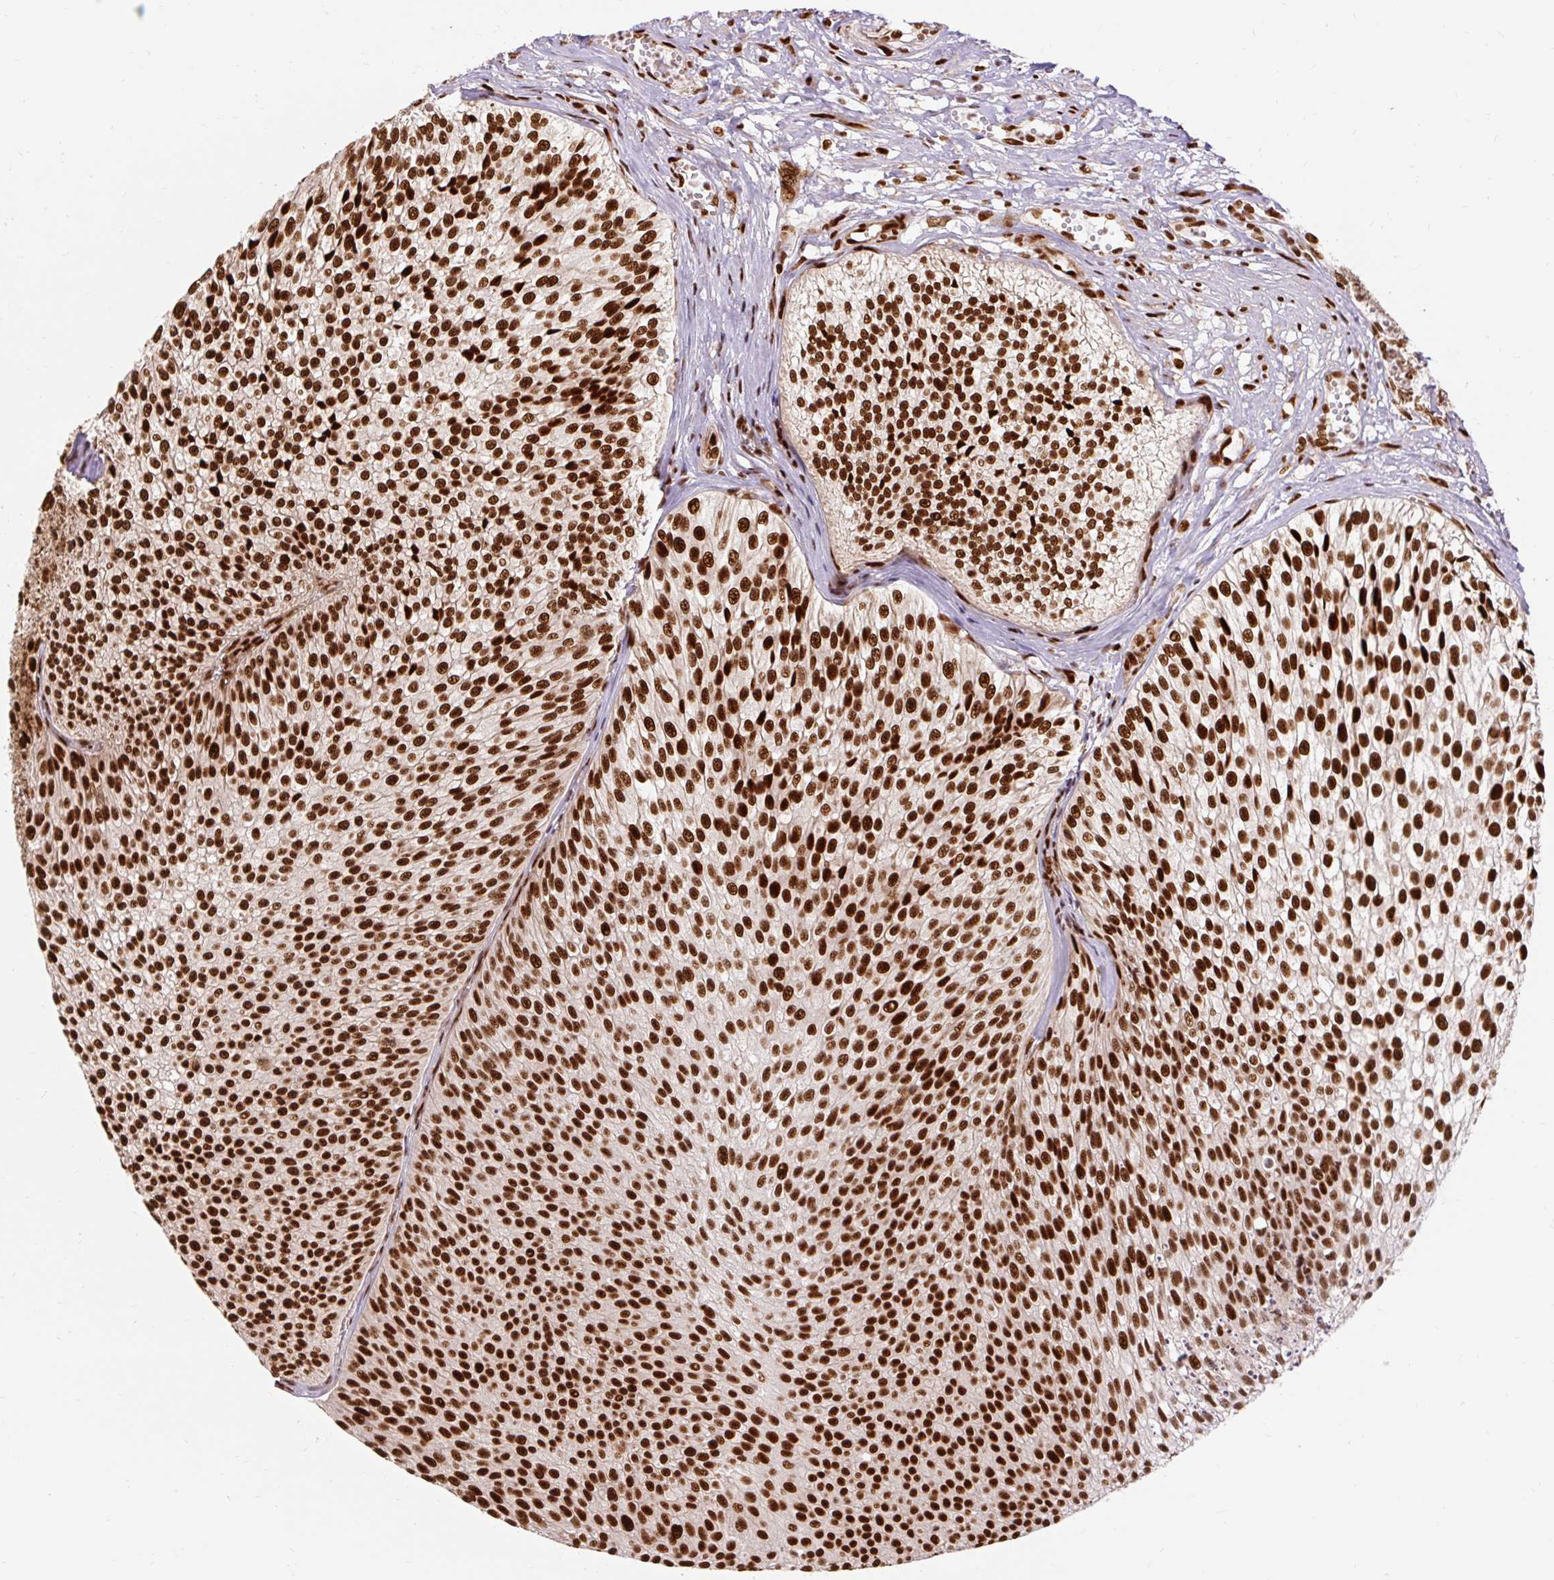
{"staining": {"intensity": "strong", "quantity": ">75%", "location": "nuclear"}, "tissue": "urothelial cancer", "cell_type": "Tumor cells", "image_type": "cancer", "snomed": [{"axis": "morphology", "description": "Urothelial carcinoma, Low grade"}, {"axis": "topography", "description": "Urinary bladder"}], "caption": "Immunohistochemistry (IHC) photomicrograph of human urothelial cancer stained for a protein (brown), which demonstrates high levels of strong nuclear staining in approximately >75% of tumor cells.", "gene": "MECOM", "patient": {"sex": "male", "age": 91}}